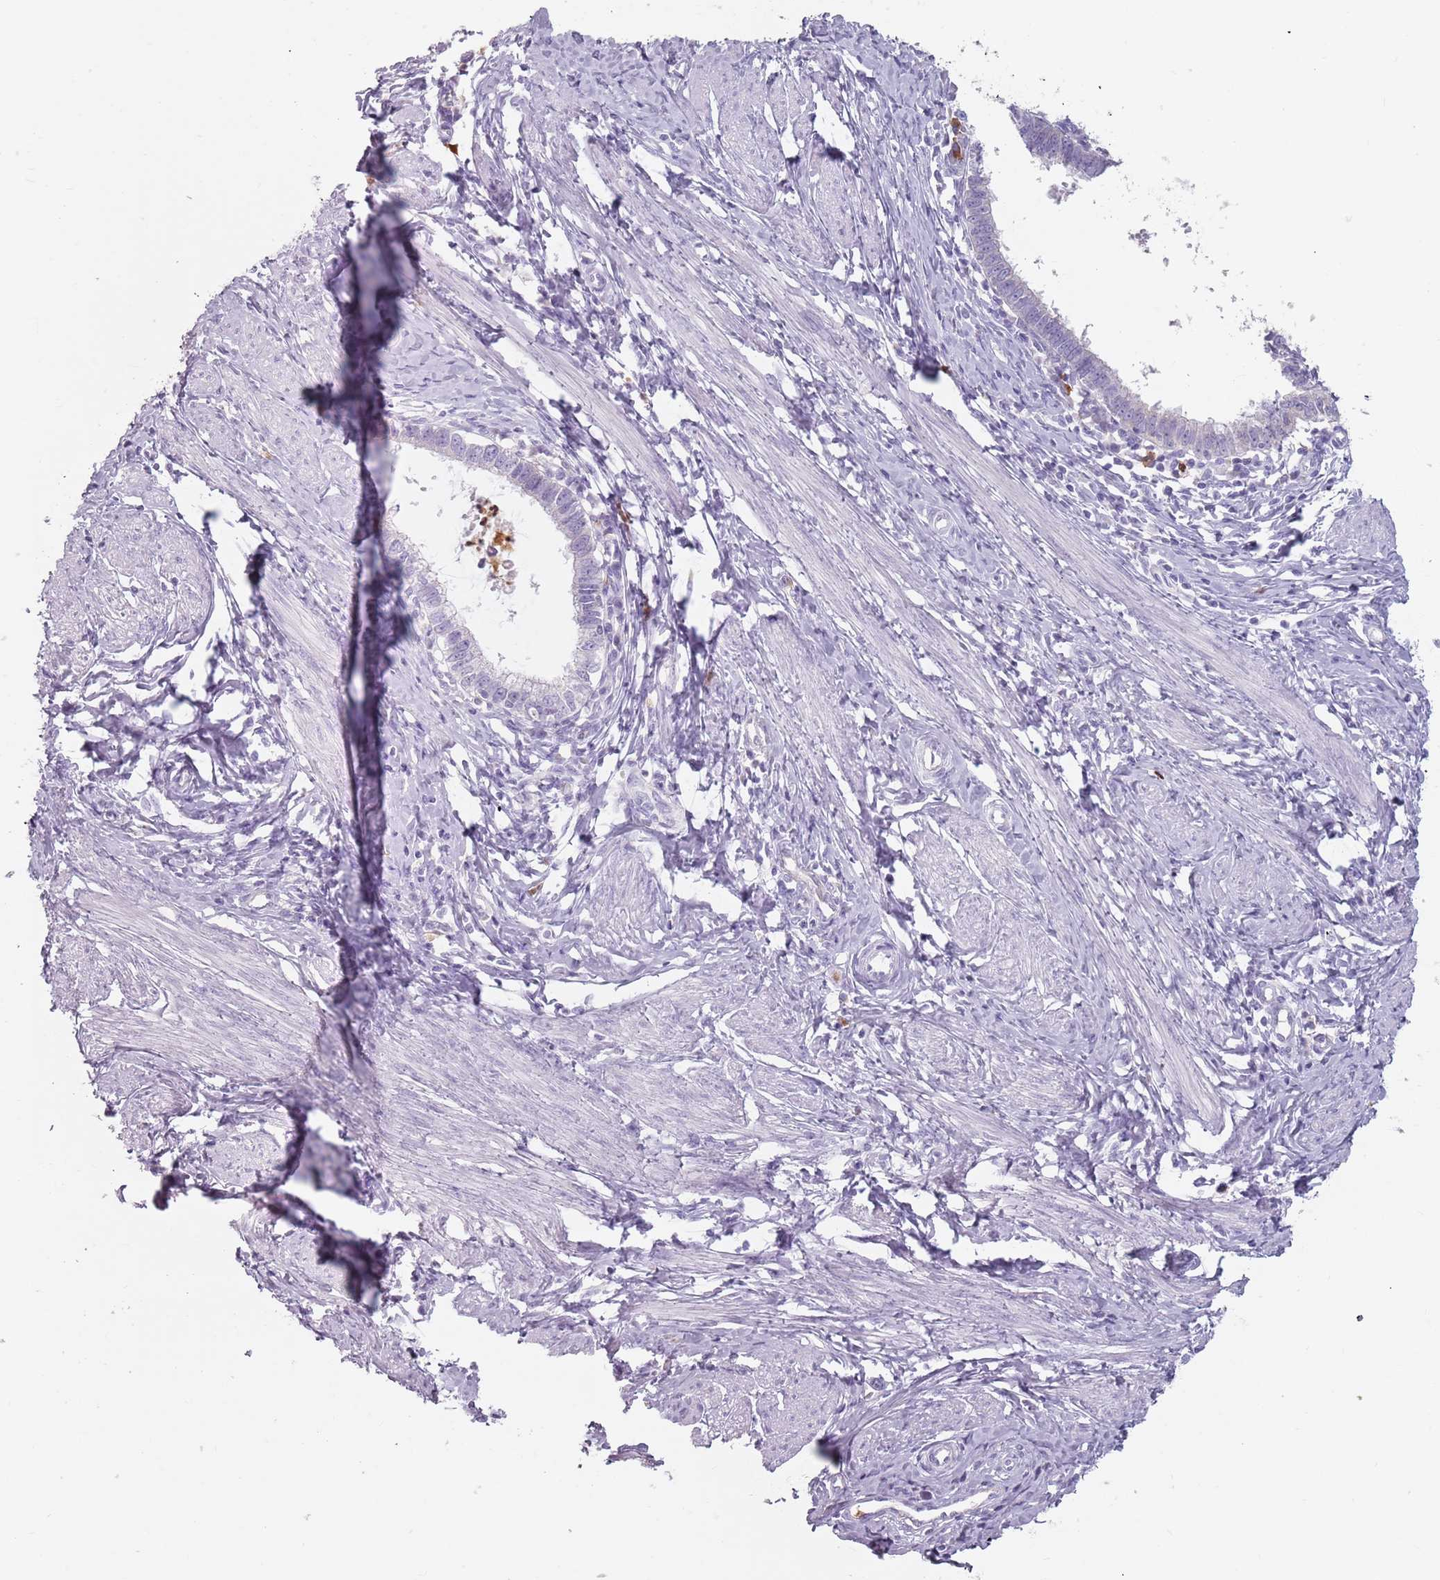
{"staining": {"intensity": "negative", "quantity": "none", "location": "none"}, "tissue": "cervical cancer", "cell_type": "Tumor cells", "image_type": "cancer", "snomed": [{"axis": "morphology", "description": "Adenocarcinoma, NOS"}, {"axis": "topography", "description": "Cervix"}], "caption": "Cervical cancer (adenocarcinoma) was stained to show a protein in brown. There is no significant expression in tumor cells.", "gene": "ZNF584", "patient": {"sex": "female", "age": 36}}